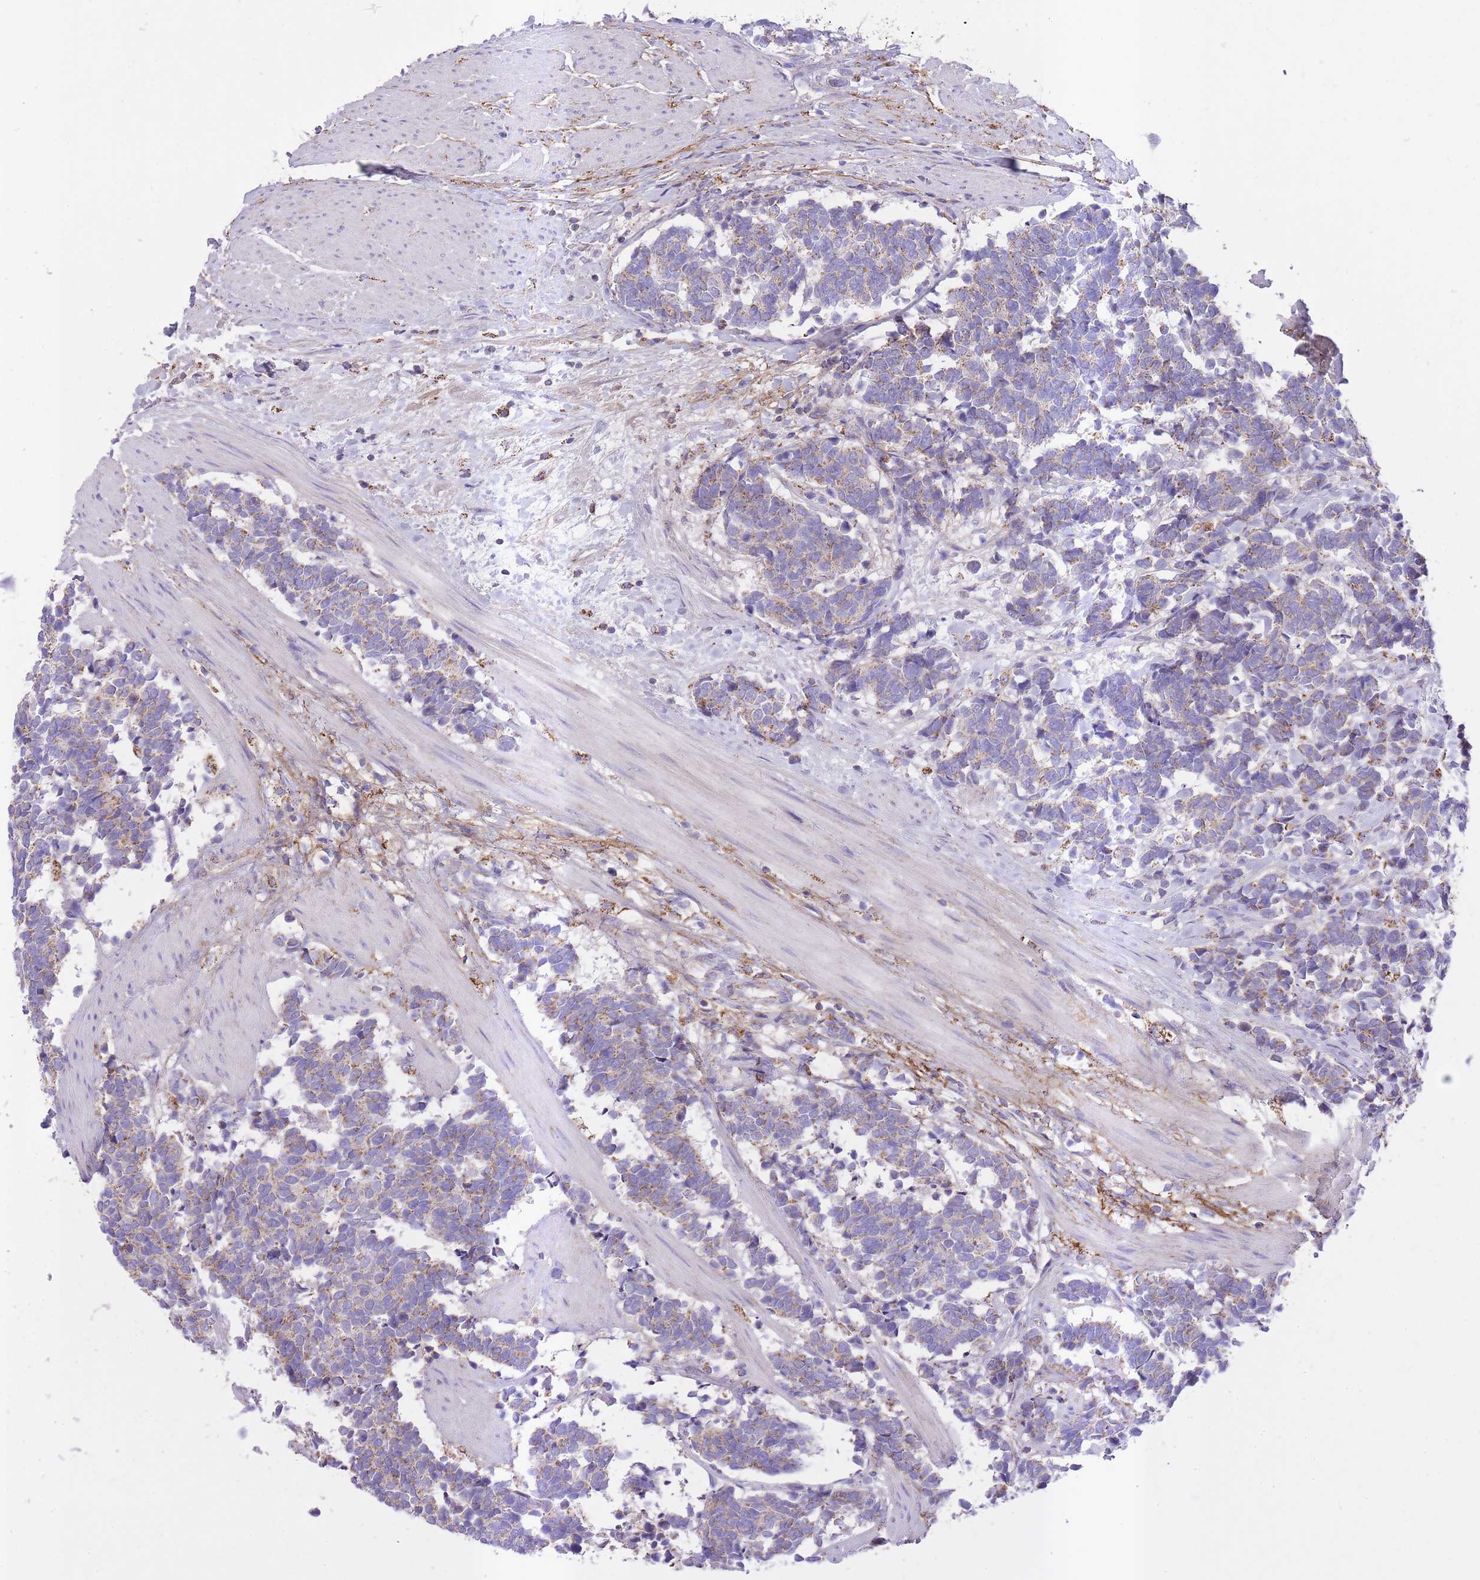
{"staining": {"intensity": "moderate", "quantity": "<25%", "location": "cytoplasmic/membranous"}, "tissue": "carcinoid", "cell_type": "Tumor cells", "image_type": "cancer", "snomed": [{"axis": "morphology", "description": "Carcinoma, NOS"}, {"axis": "morphology", "description": "Carcinoid, malignant, NOS"}, {"axis": "topography", "description": "Prostate"}], "caption": "Protein expression analysis of human carcinoid reveals moderate cytoplasmic/membranous expression in approximately <25% of tumor cells.", "gene": "ST3GAL3", "patient": {"sex": "male", "age": 57}}